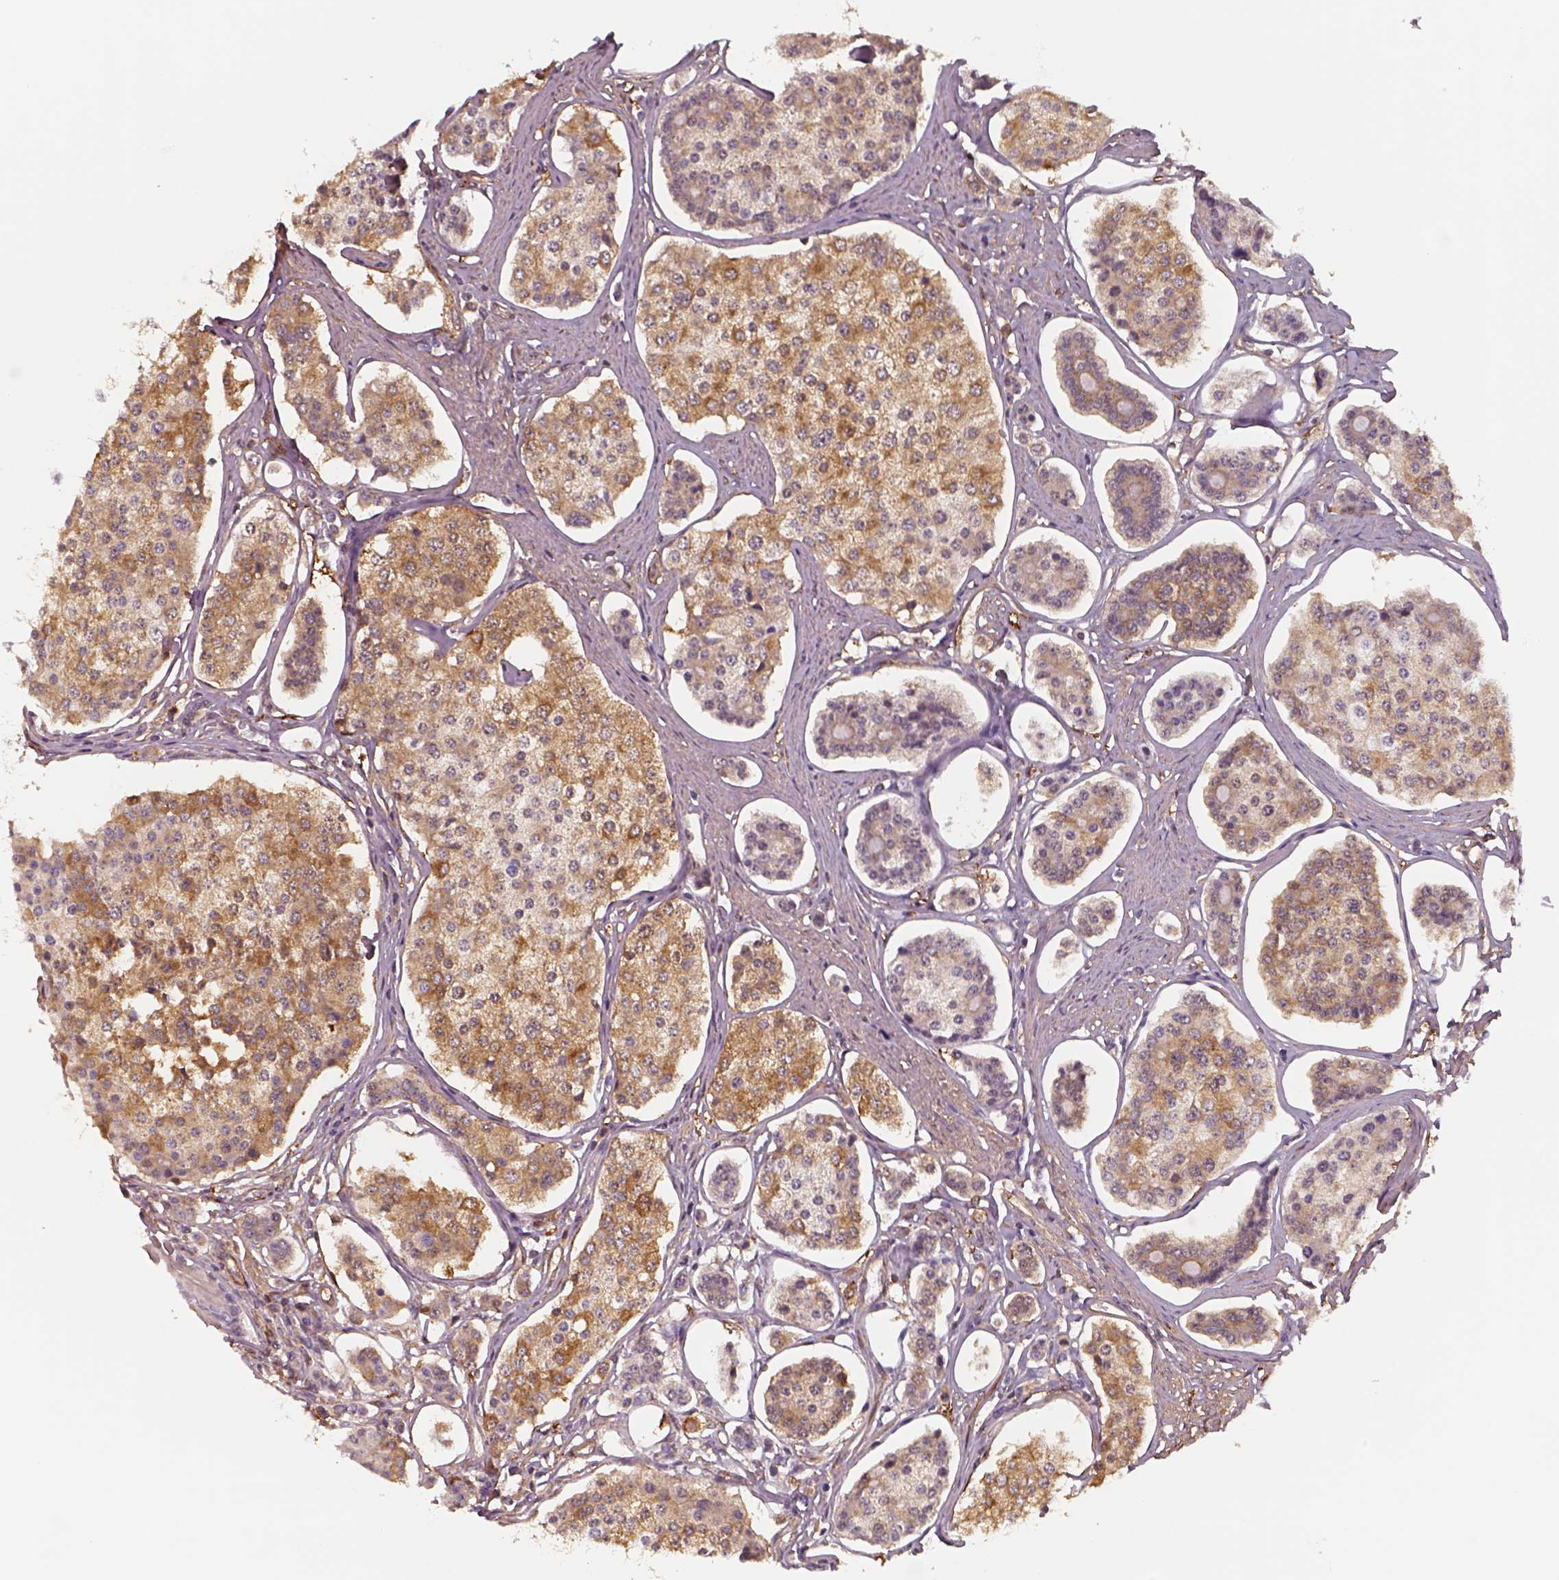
{"staining": {"intensity": "moderate", "quantity": ">75%", "location": "cytoplasmic/membranous"}, "tissue": "carcinoid", "cell_type": "Tumor cells", "image_type": "cancer", "snomed": [{"axis": "morphology", "description": "Carcinoid, malignant, NOS"}, {"axis": "topography", "description": "Small intestine"}], "caption": "Protein staining of malignant carcinoid tissue shows moderate cytoplasmic/membranous staining in approximately >75% of tumor cells.", "gene": "ISYNA1", "patient": {"sex": "female", "age": 65}}